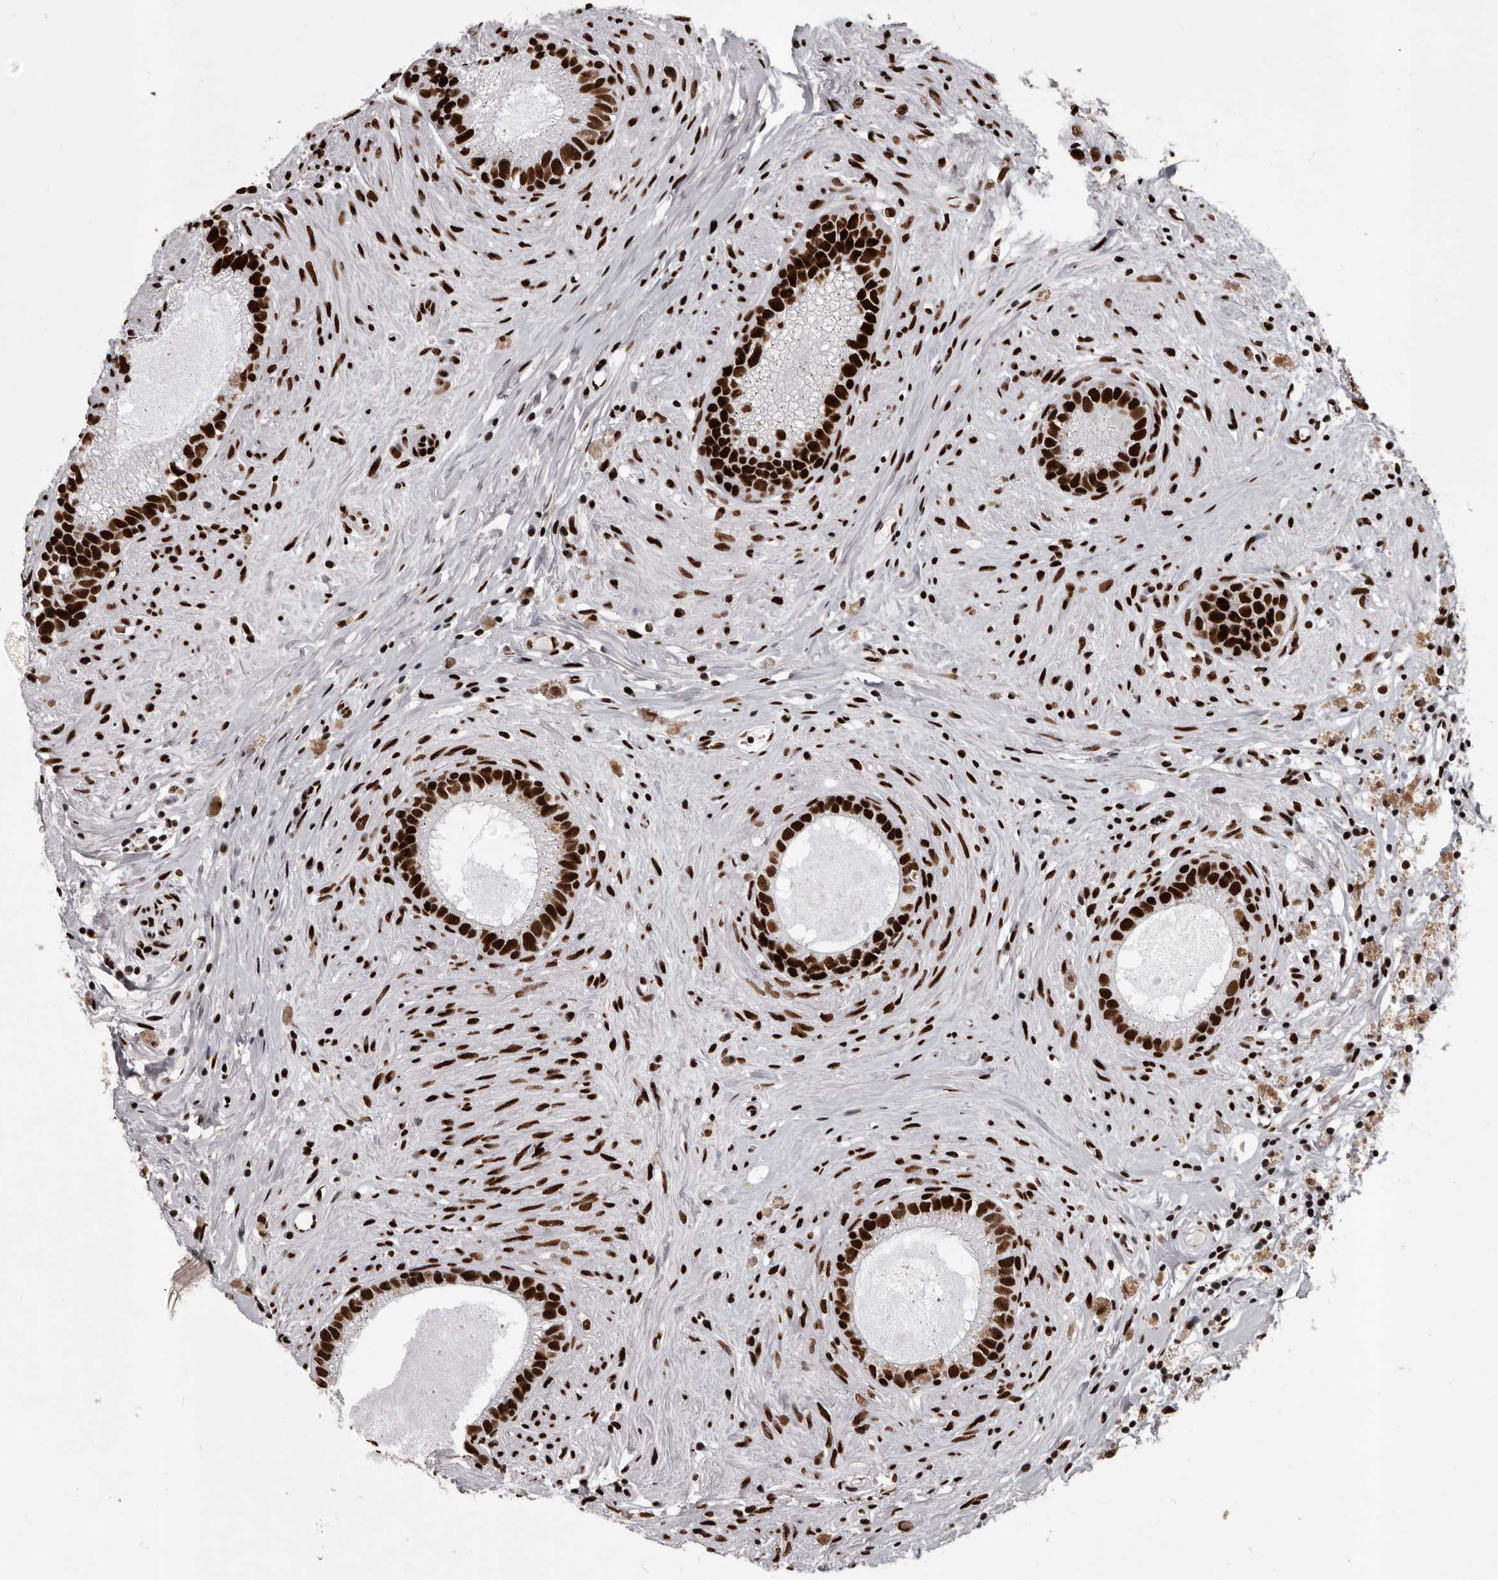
{"staining": {"intensity": "strong", "quantity": ">75%", "location": "nuclear"}, "tissue": "epididymis", "cell_type": "Glandular cells", "image_type": "normal", "snomed": [{"axis": "morphology", "description": "Normal tissue, NOS"}, {"axis": "topography", "description": "Epididymis"}], "caption": "A high amount of strong nuclear staining is present in about >75% of glandular cells in benign epididymis.", "gene": "NUMA1", "patient": {"sex": "male", "age": 80}}